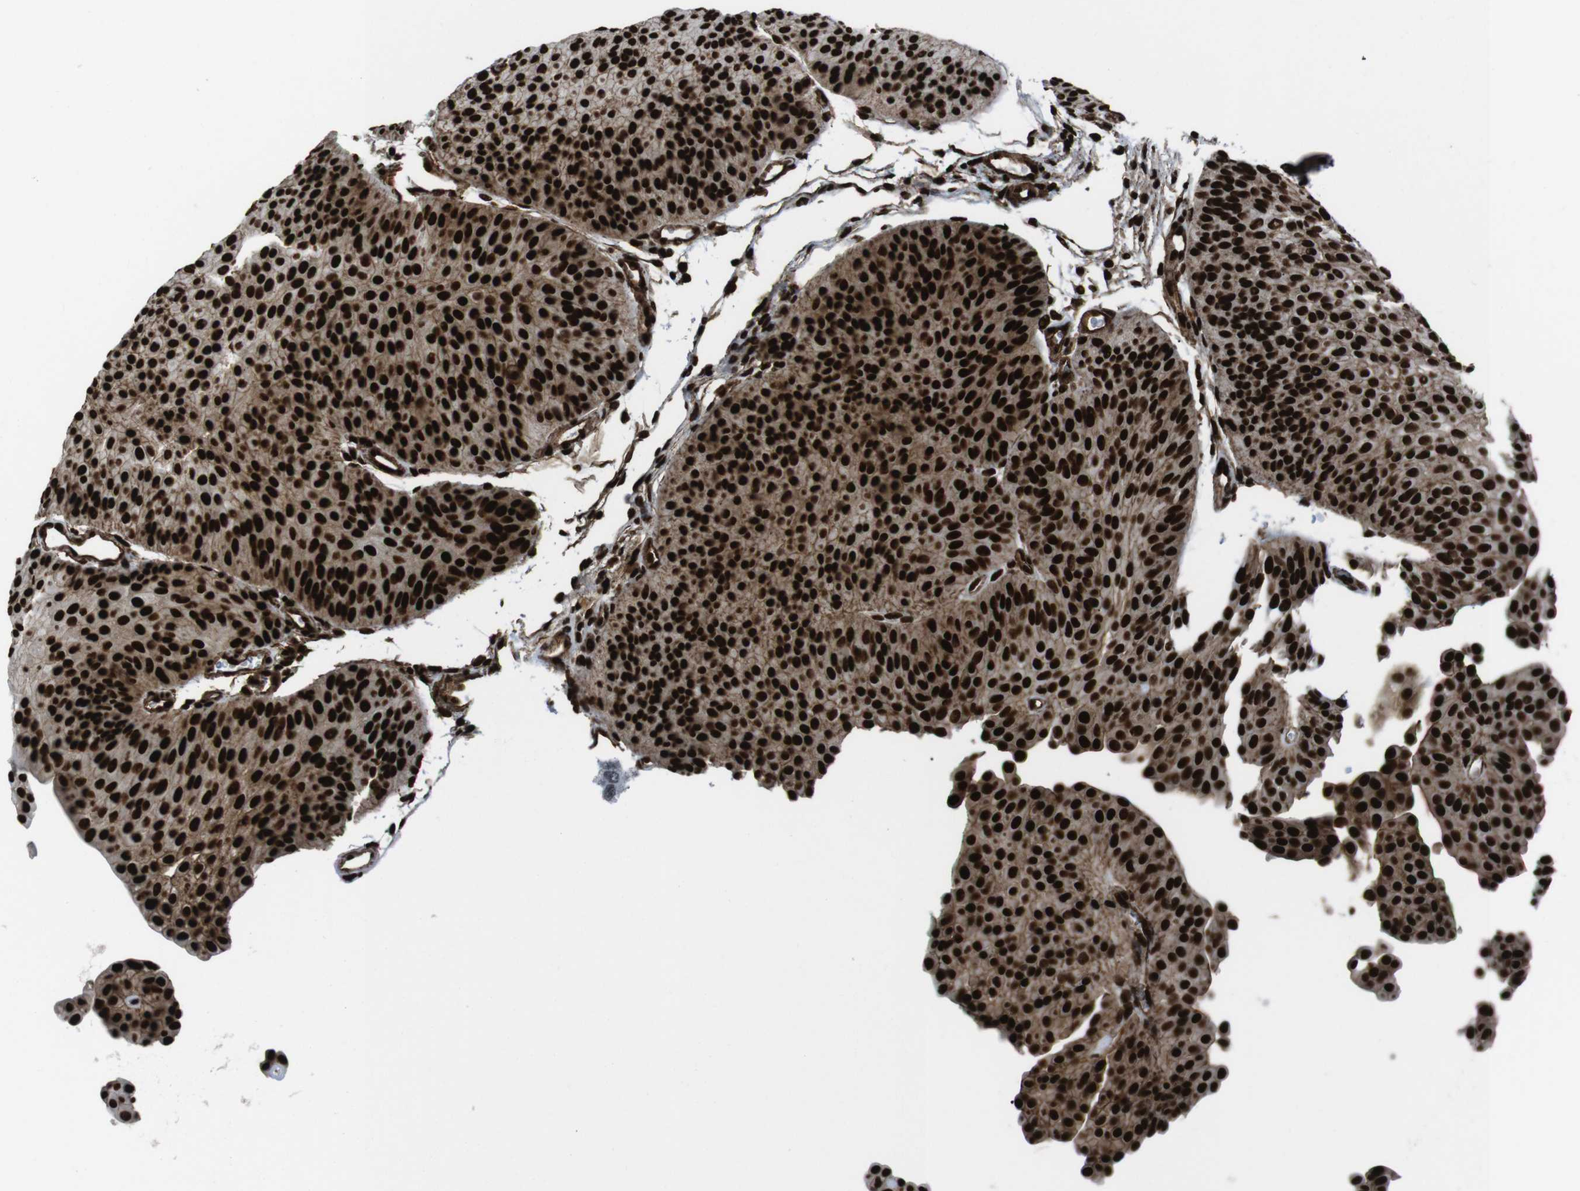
{"staining": {"intensity": "strong", "quantity": ">75%", "location": "cytoplasmic/membranous,nuclear"}, "tissue": "urothelial cancer", "cell_type": "Tumor cells", "image_type": "cancer", "snomed": [{"axis": "morphology", "description": "Urothelial carcinoma, Low grade"}, {"axis": "topography", "description": "Urinary bladder"}], "caption": "Approximately >75% of tumor cells in low-grade urothelial carcinoma demonstrate strong cytoplasmic/membranous and nuclear protein staining as visualized by brown immunohistochemical staining.", "gene": "HNRNPU", "patient": {"sex": "female", "age": 60}}